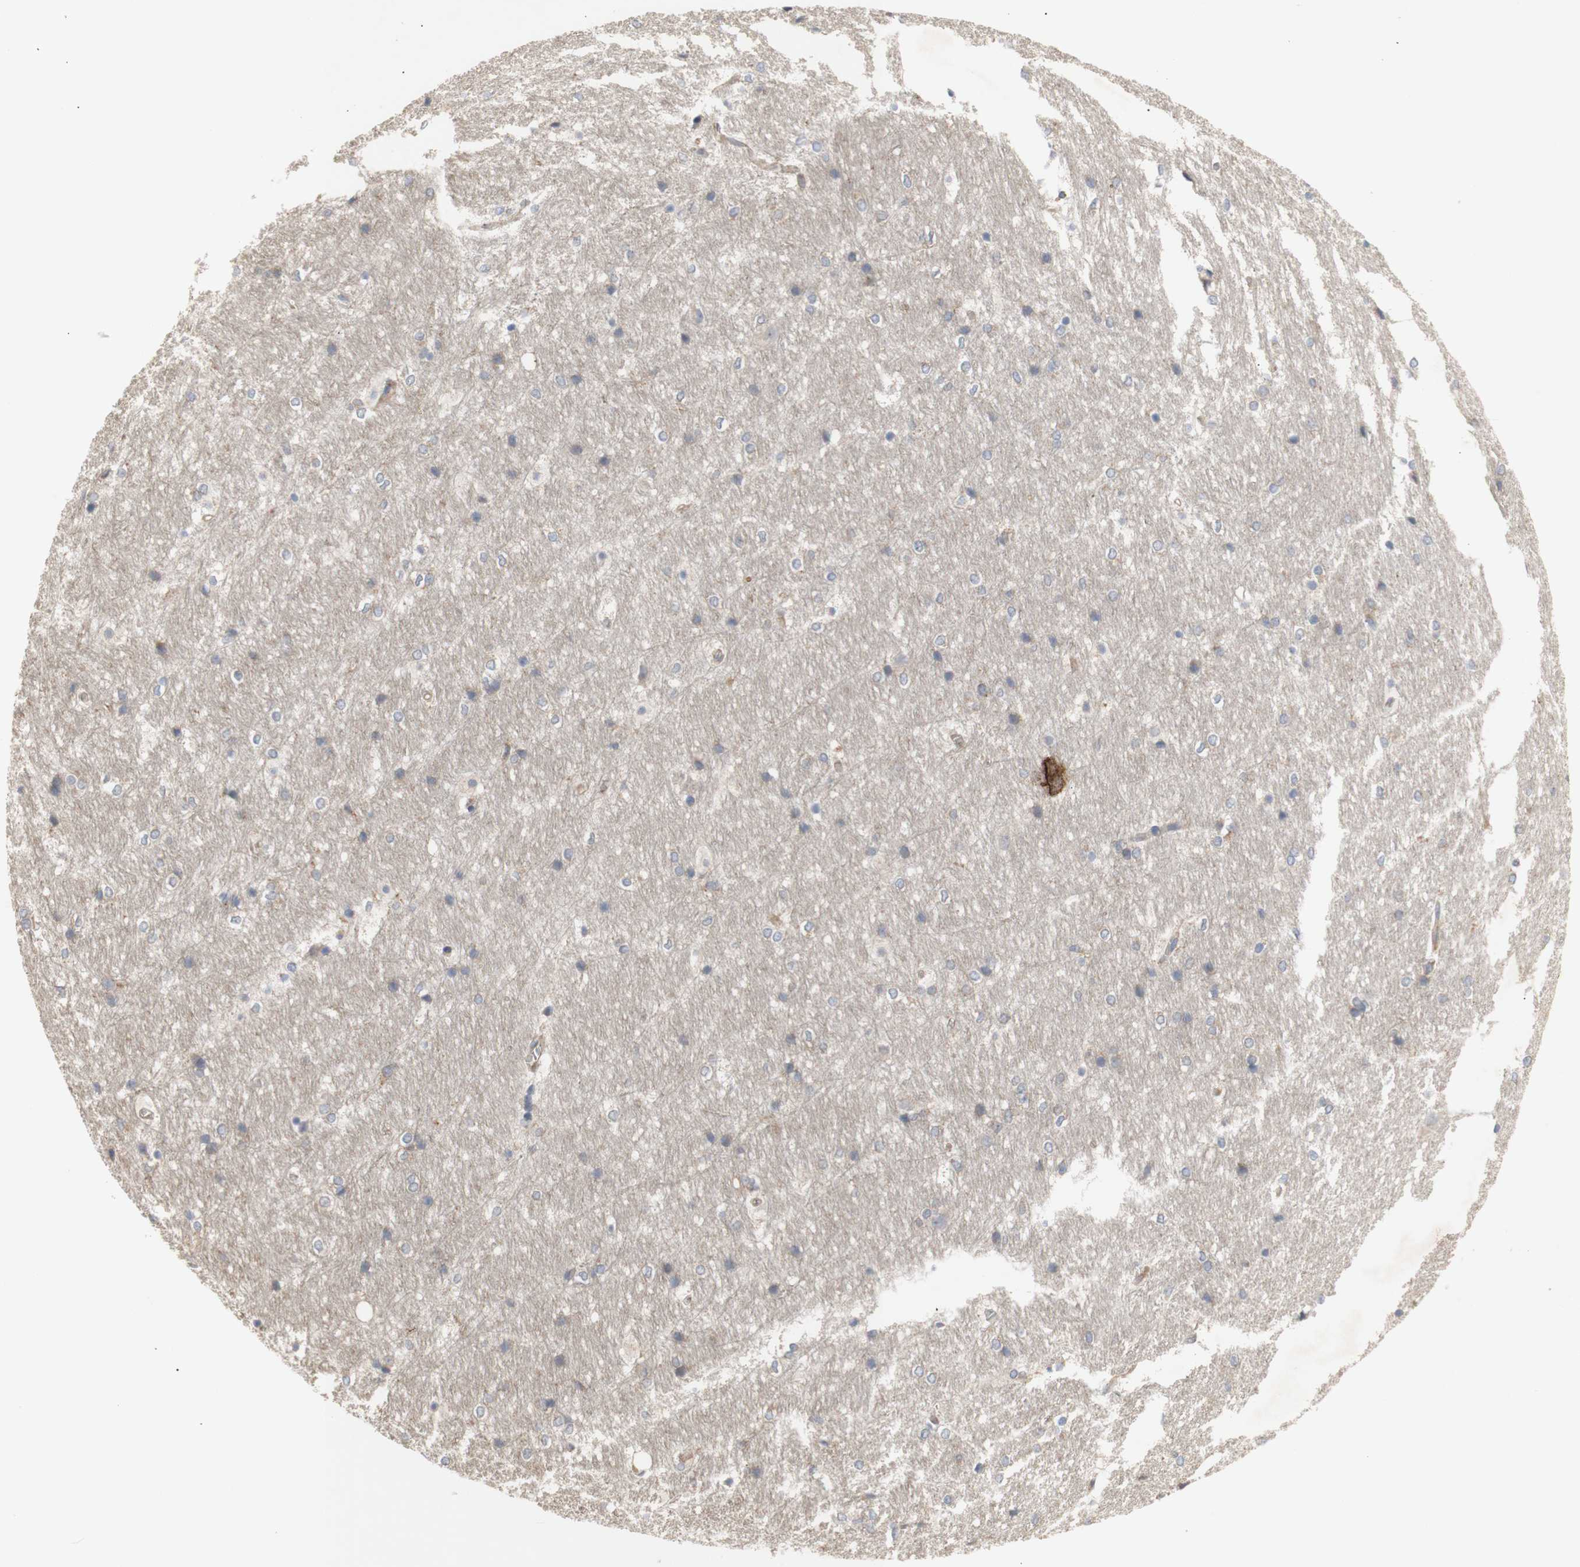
{"staining": {"intensity": "negative", "quantity": "none", "location": "none"}, "tissue": "hippocampus", "cell_type": "Glial cells", "image_type": "normal", "snomed": [{"axis": "morphology", "description": "Normal tissue, NOS"}, {"axis": "topography", "description": "Hippocampus"}], "caption": "Glial cells show no significant expression in normal hippocampus. (DAB (3,3'-diaminobenzidine) IHC with hematoxylin counter stain).", "gene": "IKBKG", "patient": {"sex": "female", "age": 19}}